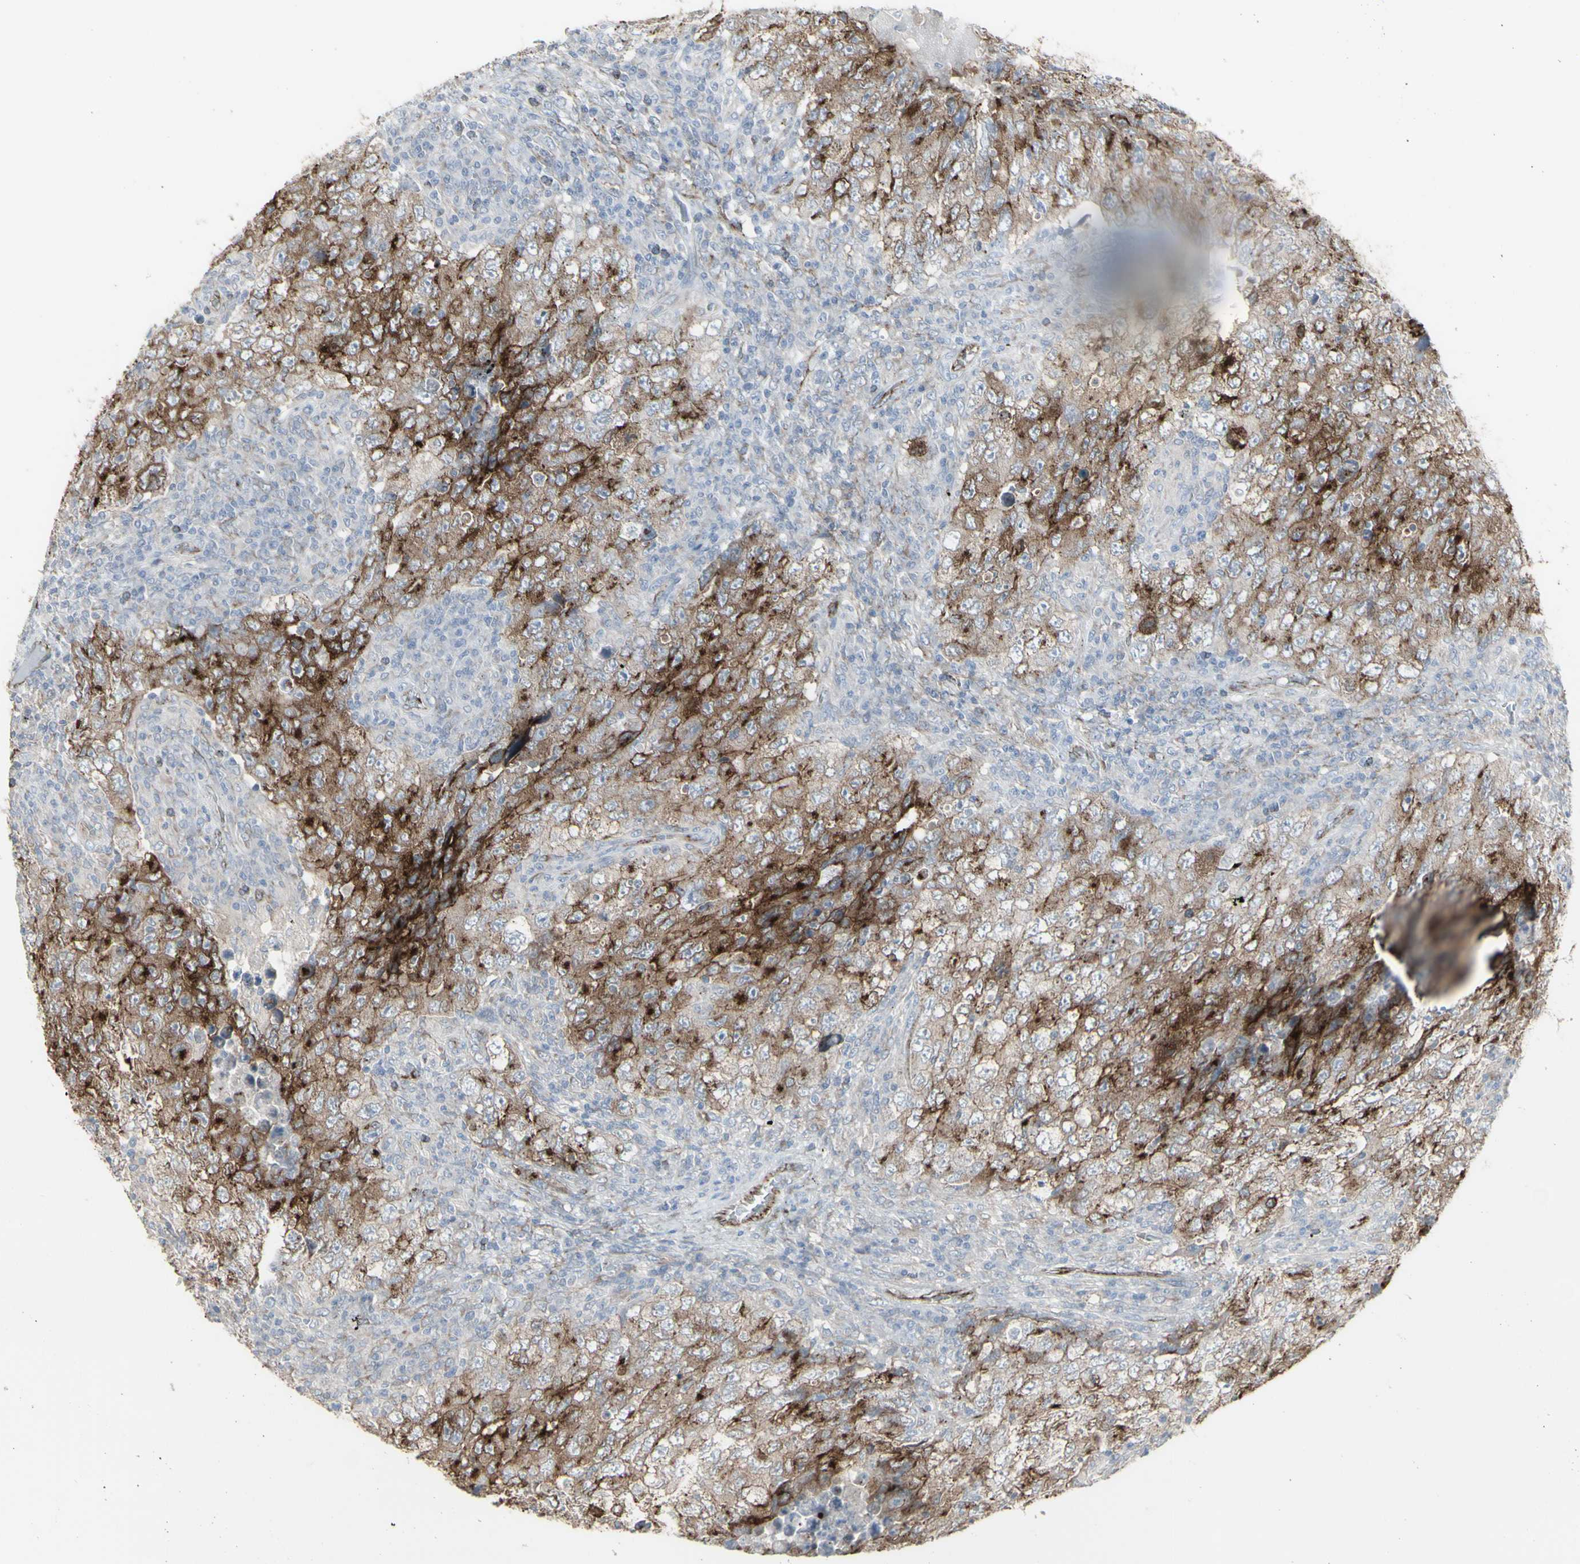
{"staining": {"intensity": "moderate", "quantity": ">75%", "location": "cytoplasmic/membranous"}, "tissue": "testis cancer", "cell_type": "Tumor cells", "image_type": "cancer", "snomed": [{"axis": "morphology", "description": "Carcinoma, Embryonal, NOS"}, {"axis": "topography", "description": "Testis"}], "caption": "Testis embryonal carcinoma tissue demonstrates moderate cytoplasmic/membranous expression in approximately >75% of tumor cells, visualized by immunohistochemistry.", "gene": "GJA1", "patient": {"sex": "male", "age": 26}}